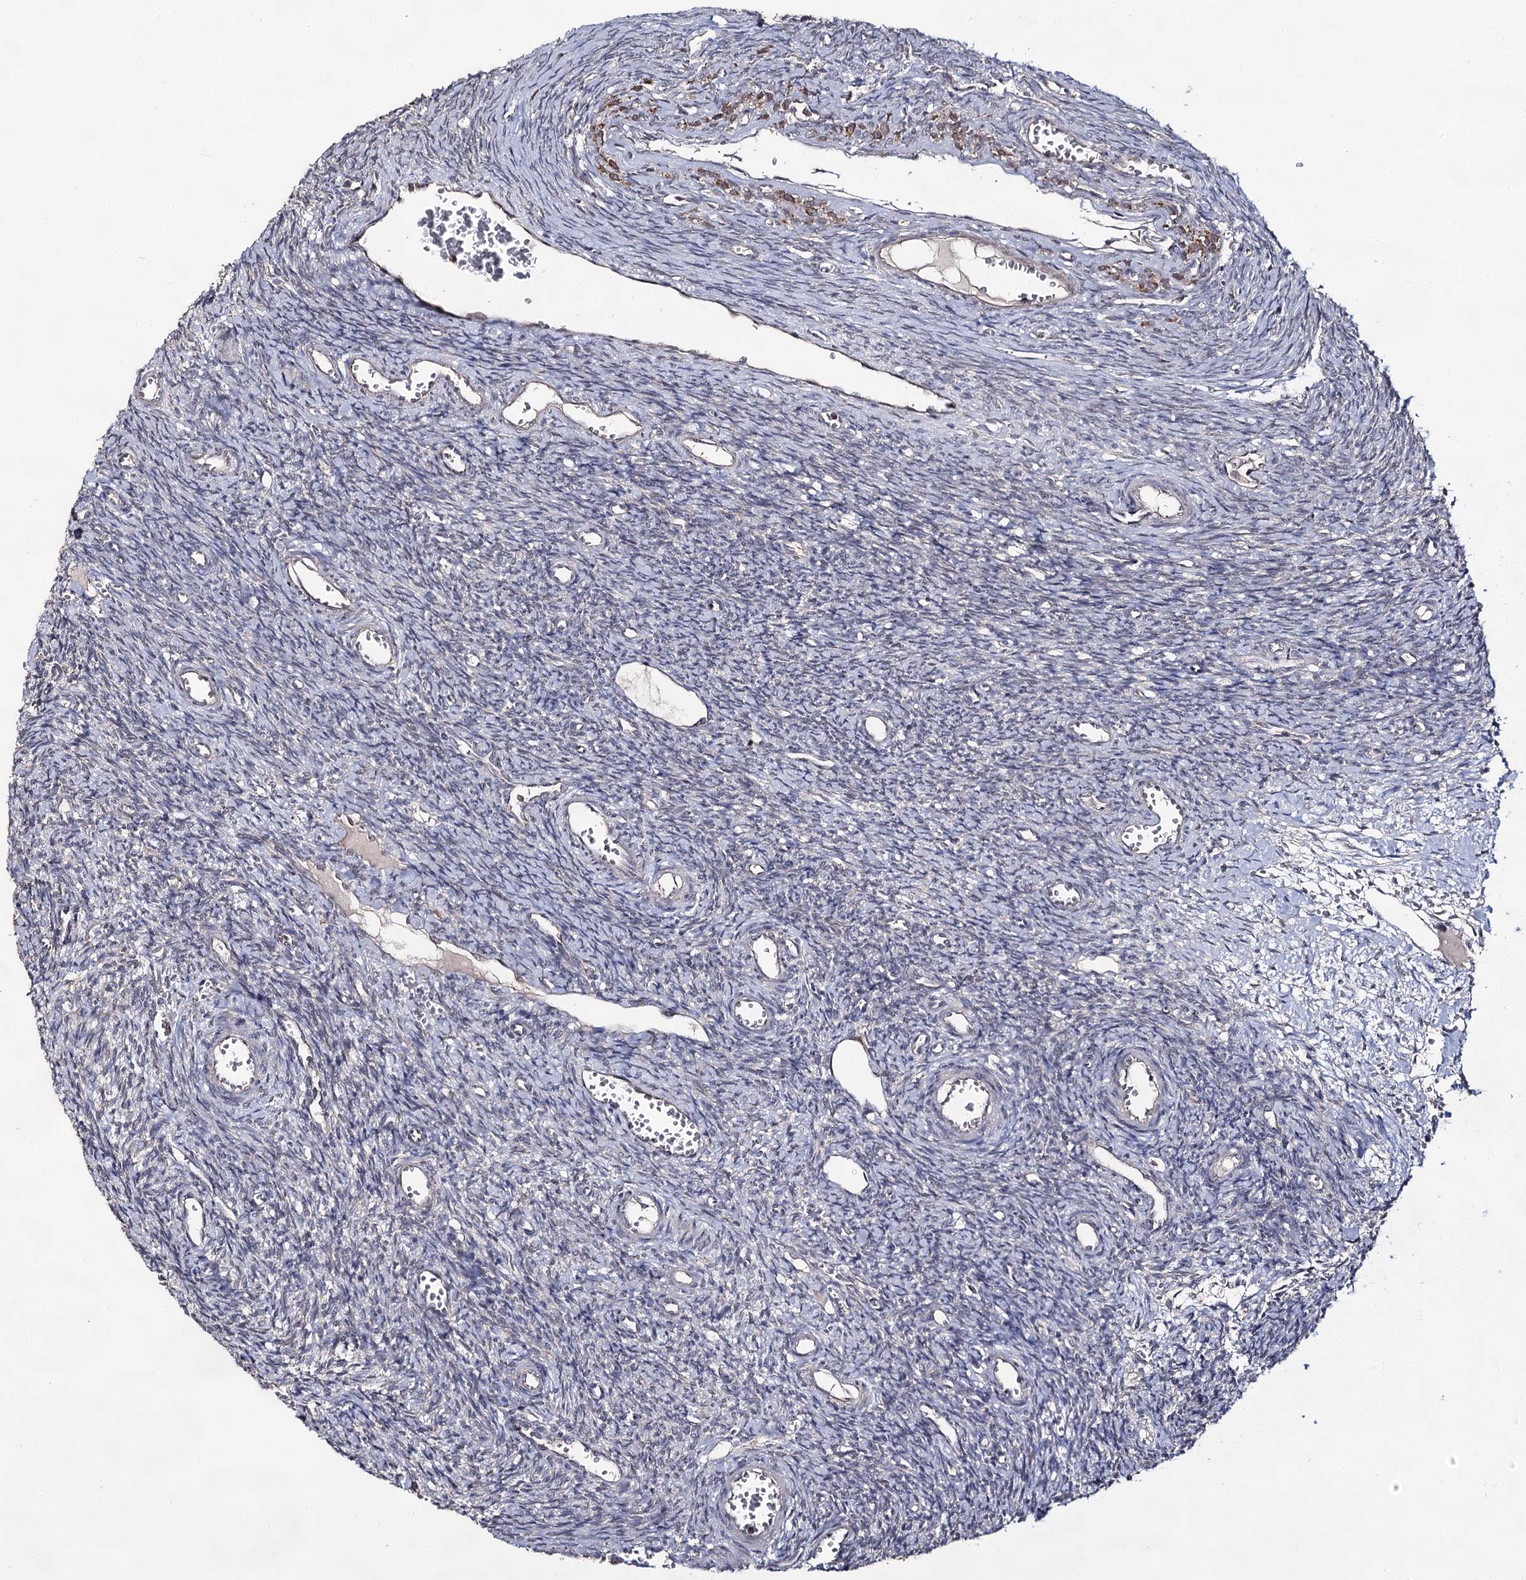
{"staining": {"intensity": "negative", "quantity": "none", "location": "none"}, "tissue": "ovary", "cell_type": "Ovarian stroma cells", "image_type": "normal", "snomed": [{"axis": "morphology", "description": "Normal tissue, NOS"}, {"axis": "topography", "description": "Ovary"}], "caption": "This is a image of IHC staining of normal ovary, which shows no expression in ovarian stroma cells.", "gene": "ACTR6", "patient": {"sex": "female", "age": 39}}